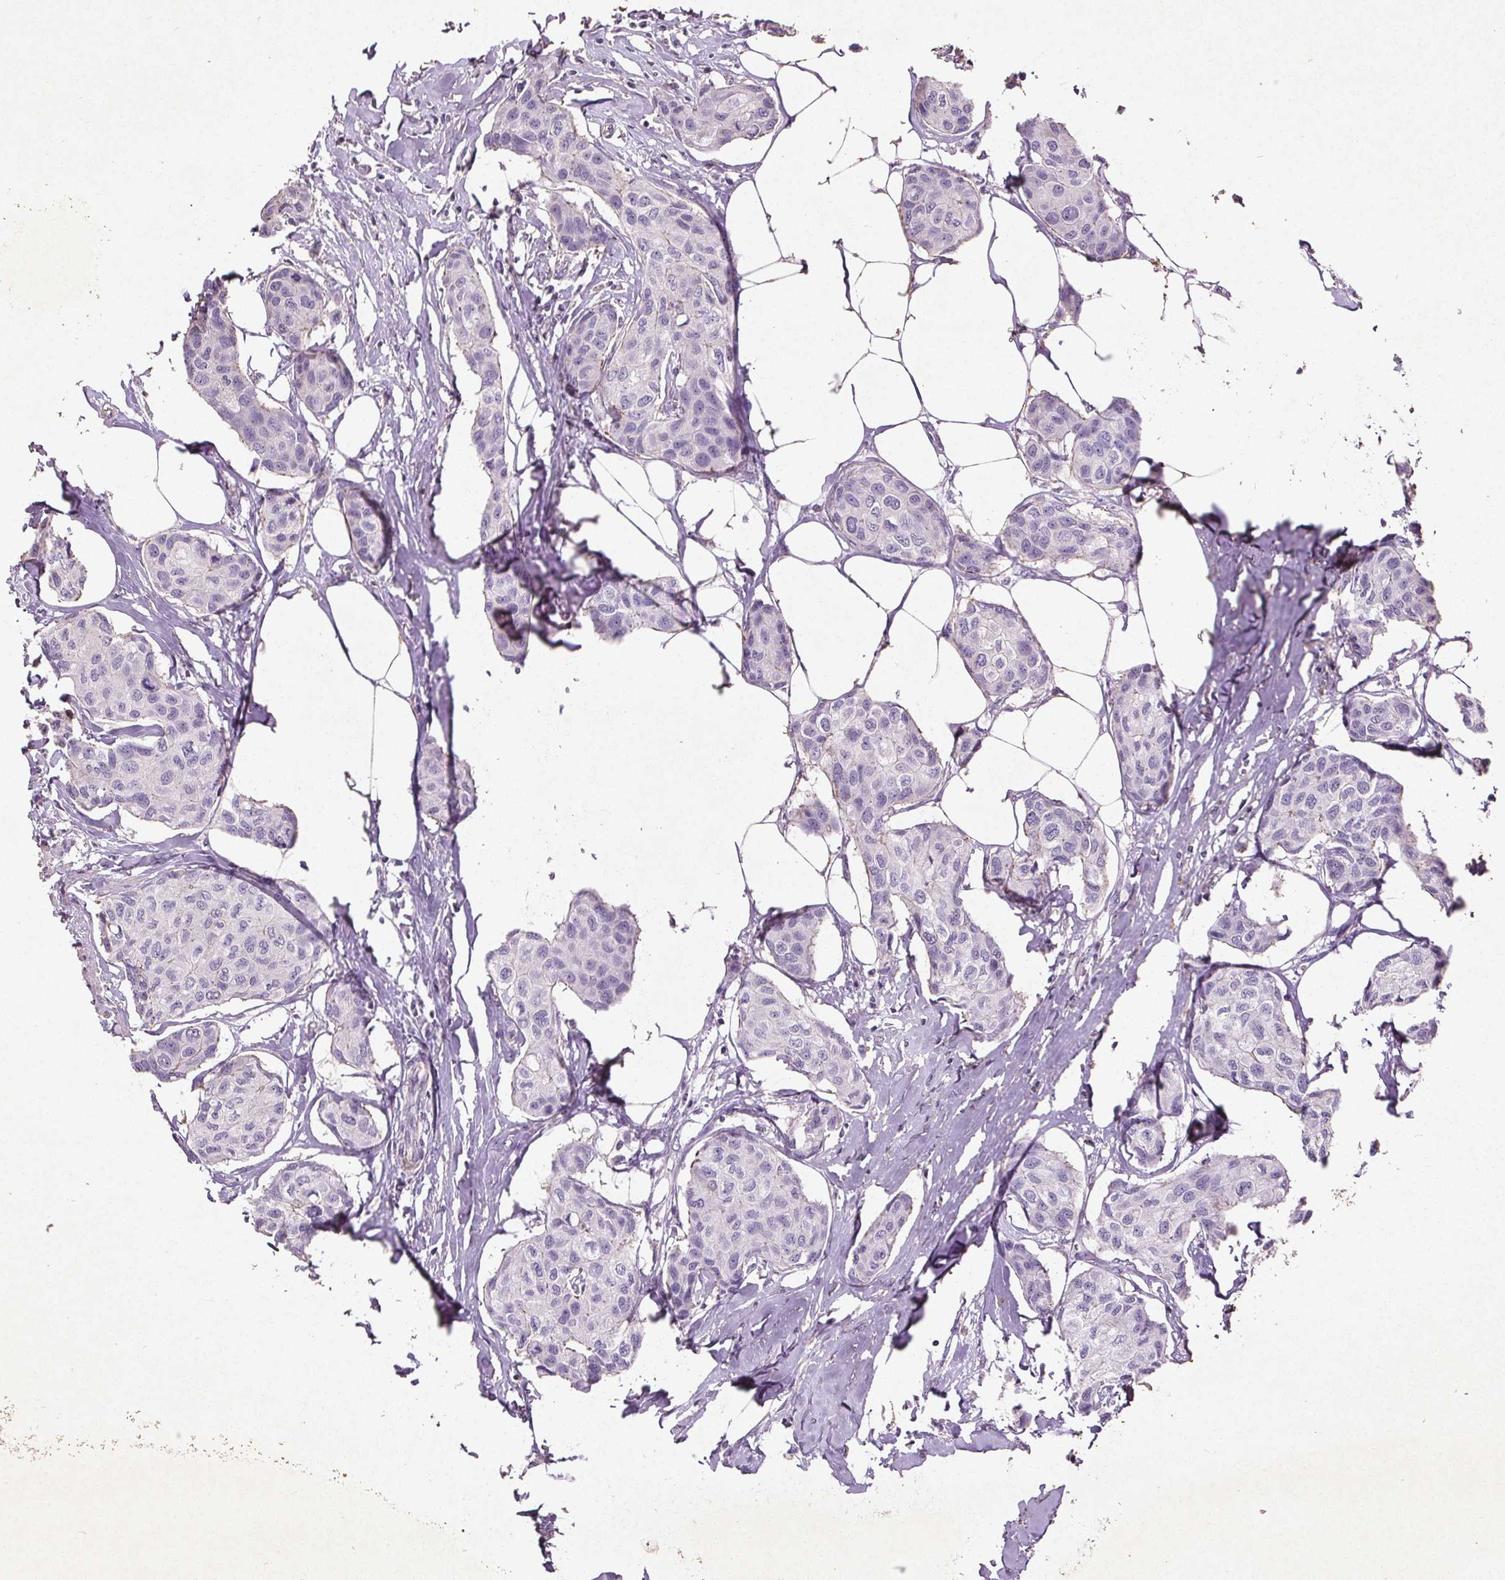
{"staining": {"intensity": "negative", "quantity": "none", "location": "none"}, "tissue": "breast cancer", "cell_type": "Tumor cells", "image_type": "cancer", "snomed": [{"axis": "morphology", "description": "Duct carcinoma"}, {"axis": "topography", "description": "Breast"}], "caption": "Tumor cells are negative for brown protein staining in breast cancer (invasive ductal carcinoma). (Brightfield microscopy of DAB (3,3'-diaminobenzidine) immunohistochemistry at high magnification).", "gene": "C19orf84", "patient": {"sex": "female", "age": 80}}